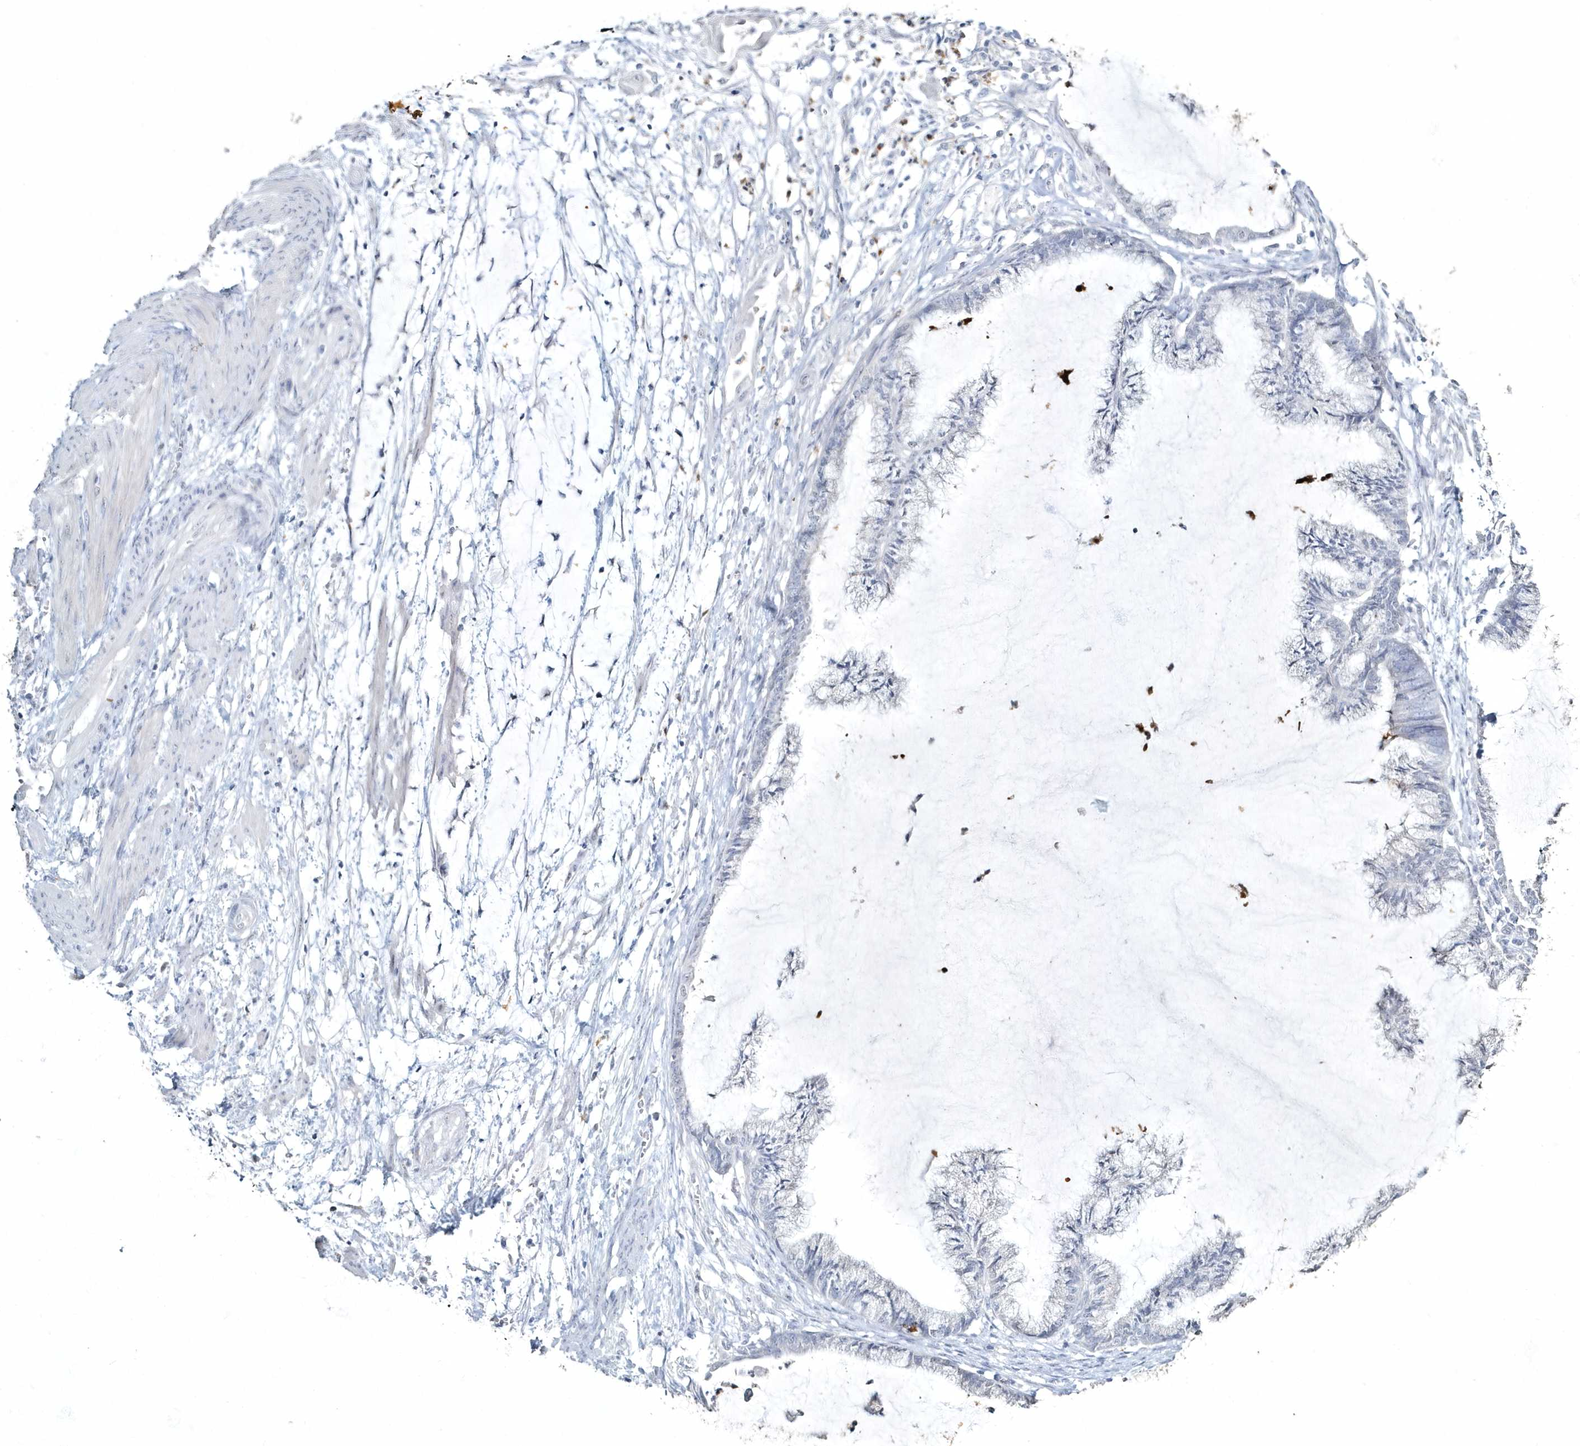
{"staining": {"intensity": "negative", "quantity": "none", "location": "none"}, "tissue": "endometrial cancer", "cell_type": "Tumor cells", "image_type": "cancer", "snomed": [{"axis": "morphology", "description": "Adenocarcinoma, NOS"}, {"axis": "topography", "description": "Endometrium"}], "caption": "The micrograph demonstrates no staining of tumor cells in endometrial cancer (adenocarcinoma).", "gene": "MYOT", "patient": {"sex": "female", "age": 86}}